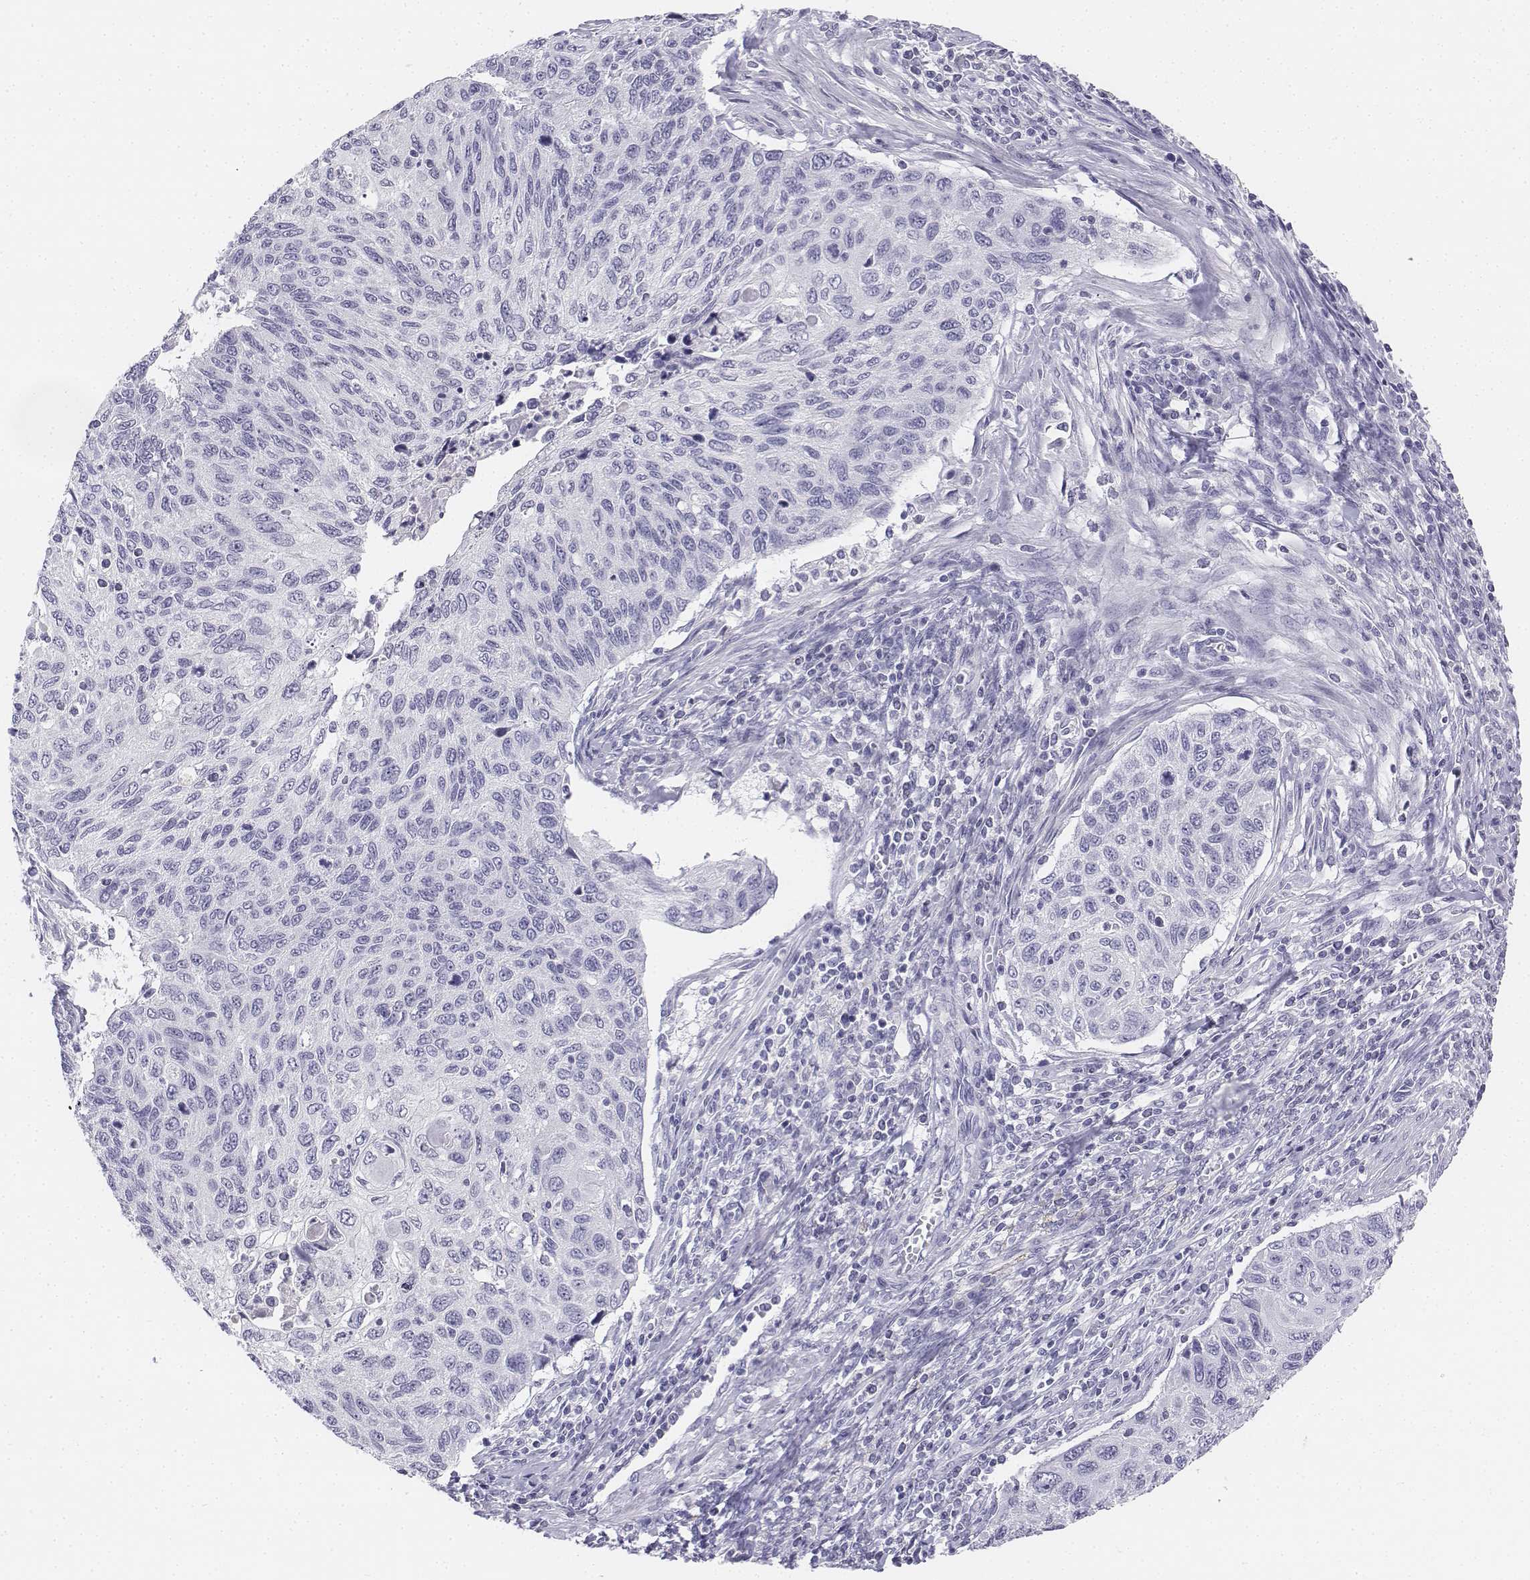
{"staining": {"intensity": "negative", "quantity": "none", "location": "none"}, "tissue": "cervical cancer", "cell_type": "Tumor cells", "image_type": "cancer", "snomed": [{"axis": "morphology", "description": "Squamous cell carcinoma, NOS"}, {"axis": "topography", "description": "Cervix"}], "caption": "Cervical cancer (squamous cell carcinoma) was stained to show a protein in brown. There is no significant positivity in tumor cells.", "gene": "UCN2", "patient": {"sex": "female", "age": 70}}